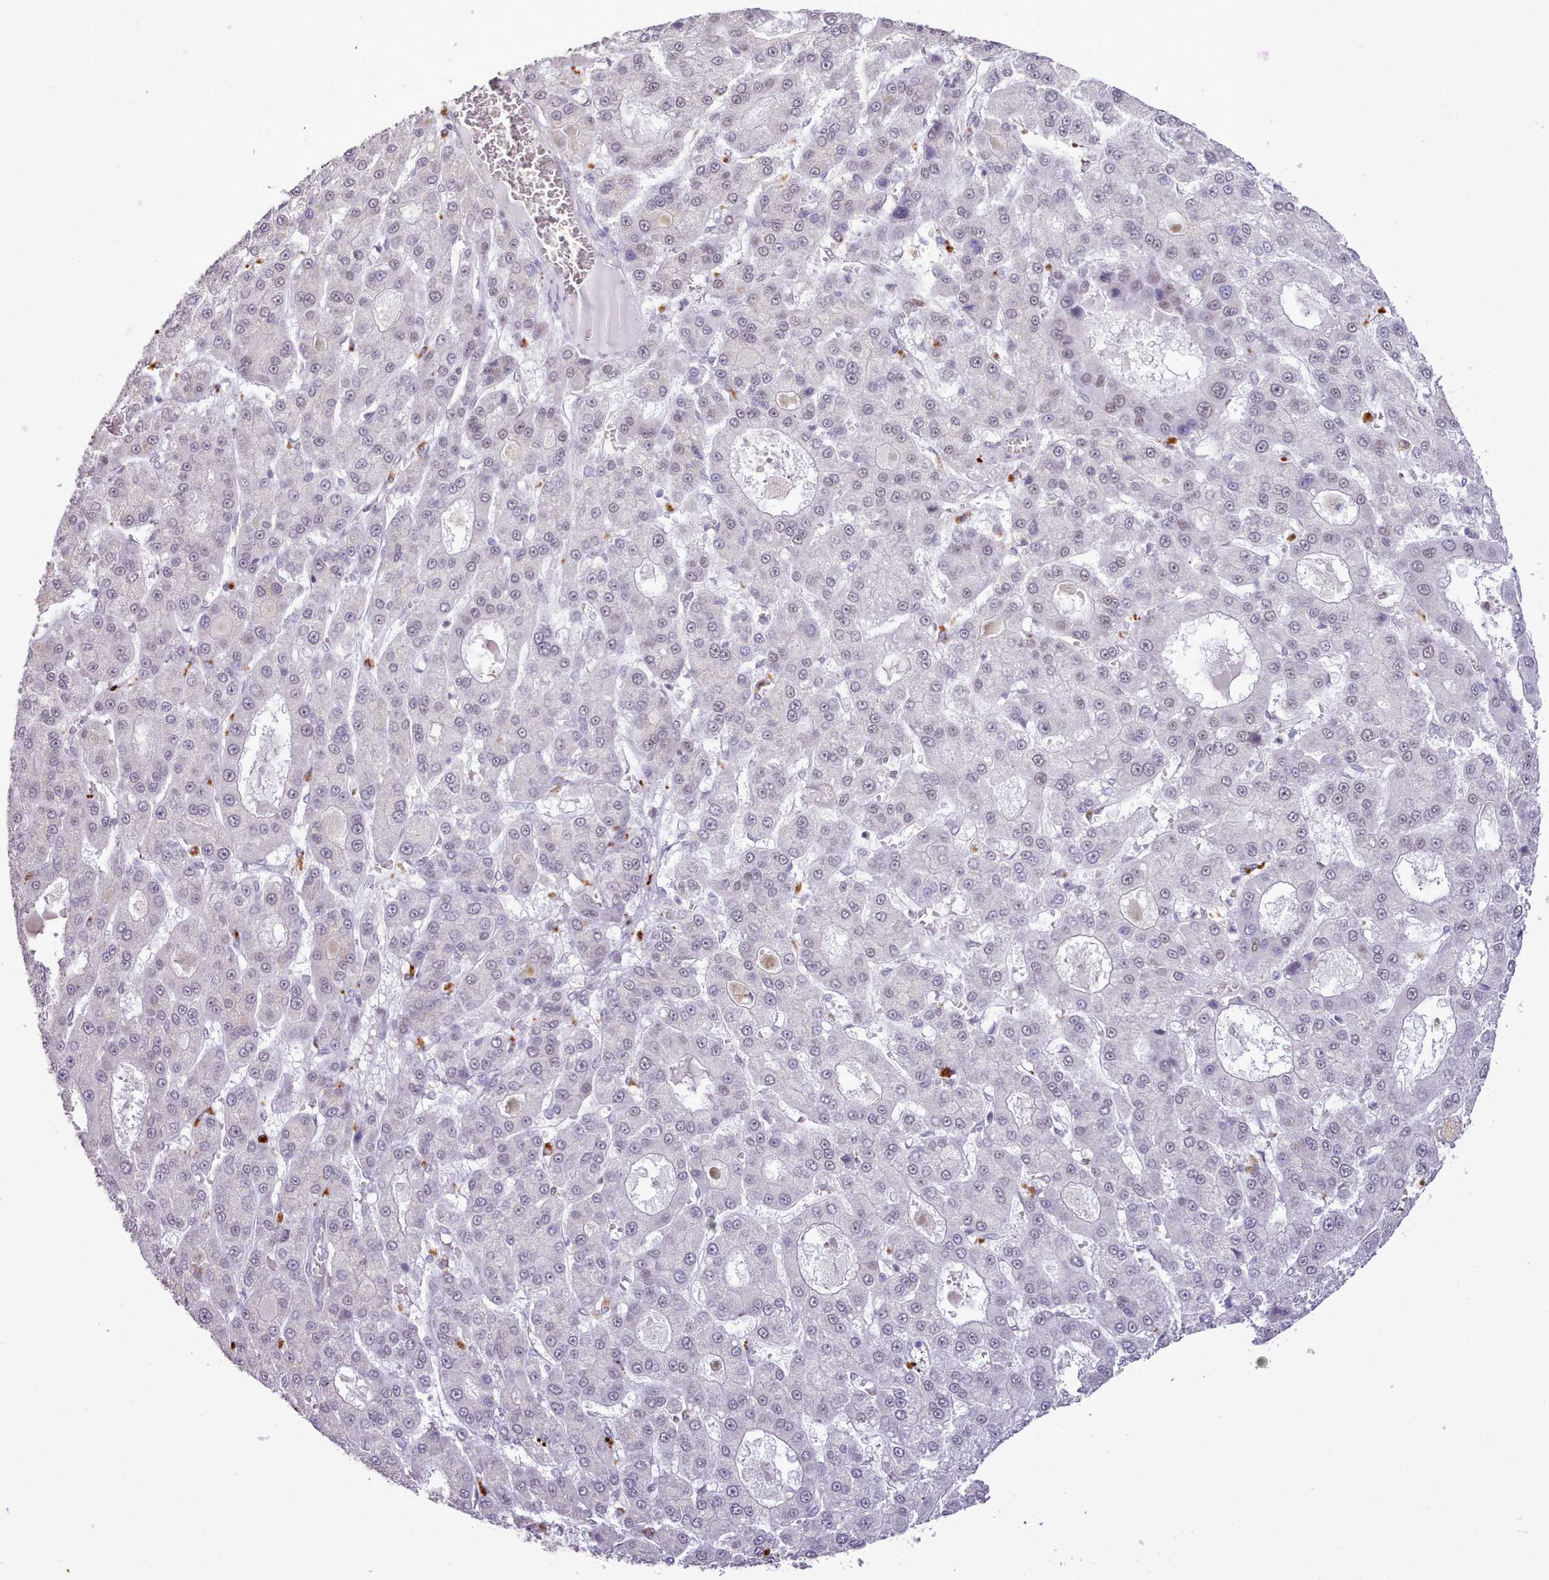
{"staining": {"intensity": "weak", "quantity": "<25%", "location": "nuclear"}, "tissue": "liver cancer", "cell_type": "Tumor cells", "image_type": "cancer", "snomed": [{"axis": "morphology", "description": "Carcinoma, Hepatocellular, NOS"}, {"axis": "topography", "description": "Liver"}], "caption": "Liver cancer was stained to show a protein in brown. There is no significant expression in tumor cells. Brightfield microscopy of immunohistochemistry stained with DAB (3,3'-diaminobenzidine) (brown) and hematoxylin (blue), captured at high magnification.", "gene": "TAF15", "patient": {"sex": "male", "age": 70}}